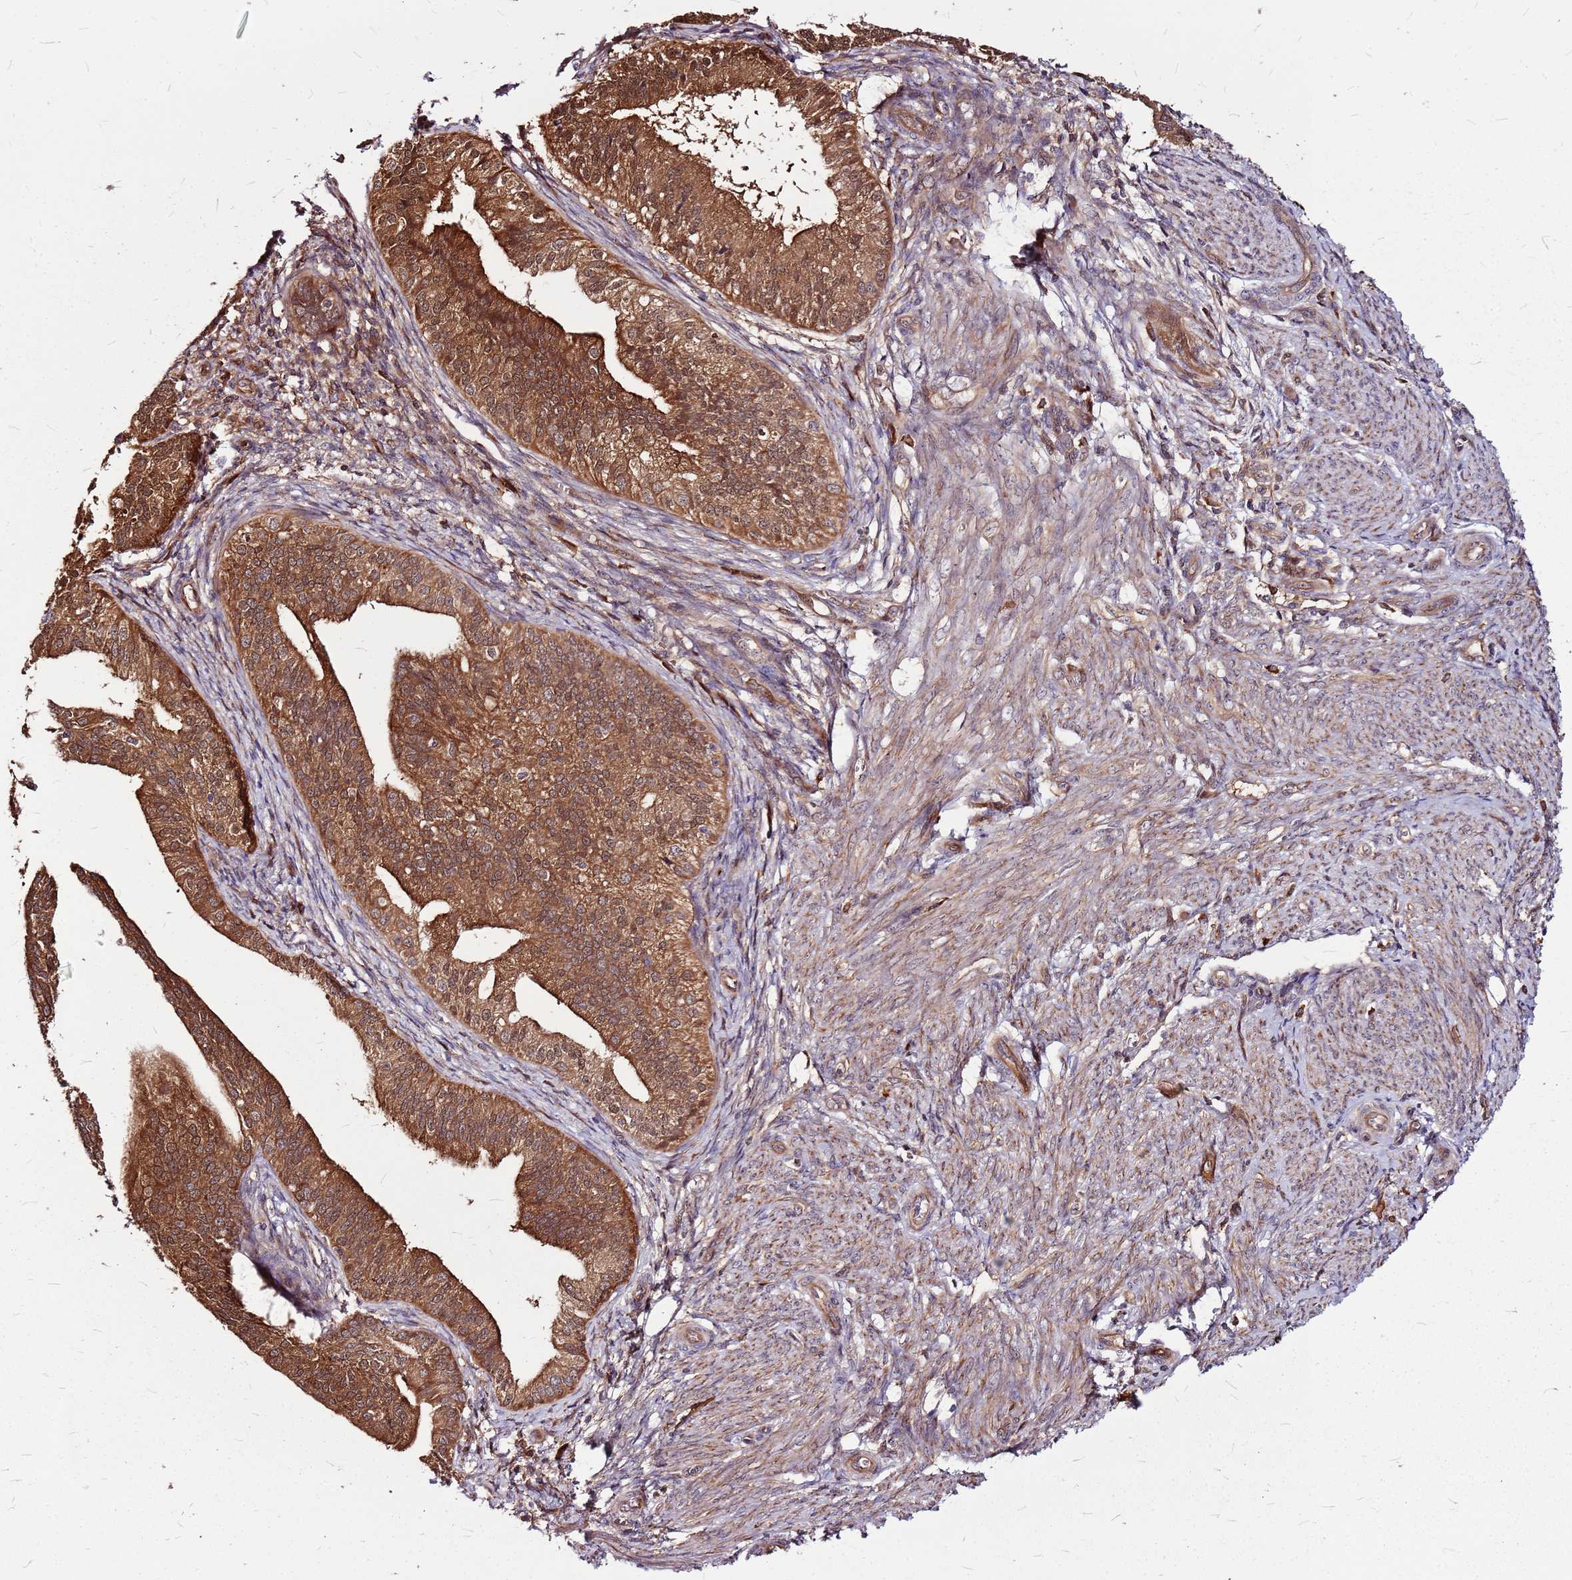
{"staining": {"intensity": "moderate", "quantity": ">75%", "location": "cytoplasmic/membranous,nuclear"}, "tissue": "endometrial cancer", "cell_type": "Tumor cells", "image_type": "cancer", "snomed": [{"axis": "morphology", "description": "Adenocarcinoma, NOS"}, {"axis": "topography", "description": "Endometrium"}], "caption": "Approximately >75% of tumor cells in human endometrial adenocarcinoma show moderate cytoplasmic/membranous and nuclear protein positivity as visualized by brown immunohistochemical staining.", "gene": "LYPLAL1", "patient": {"sex": "female", "age": 50}}